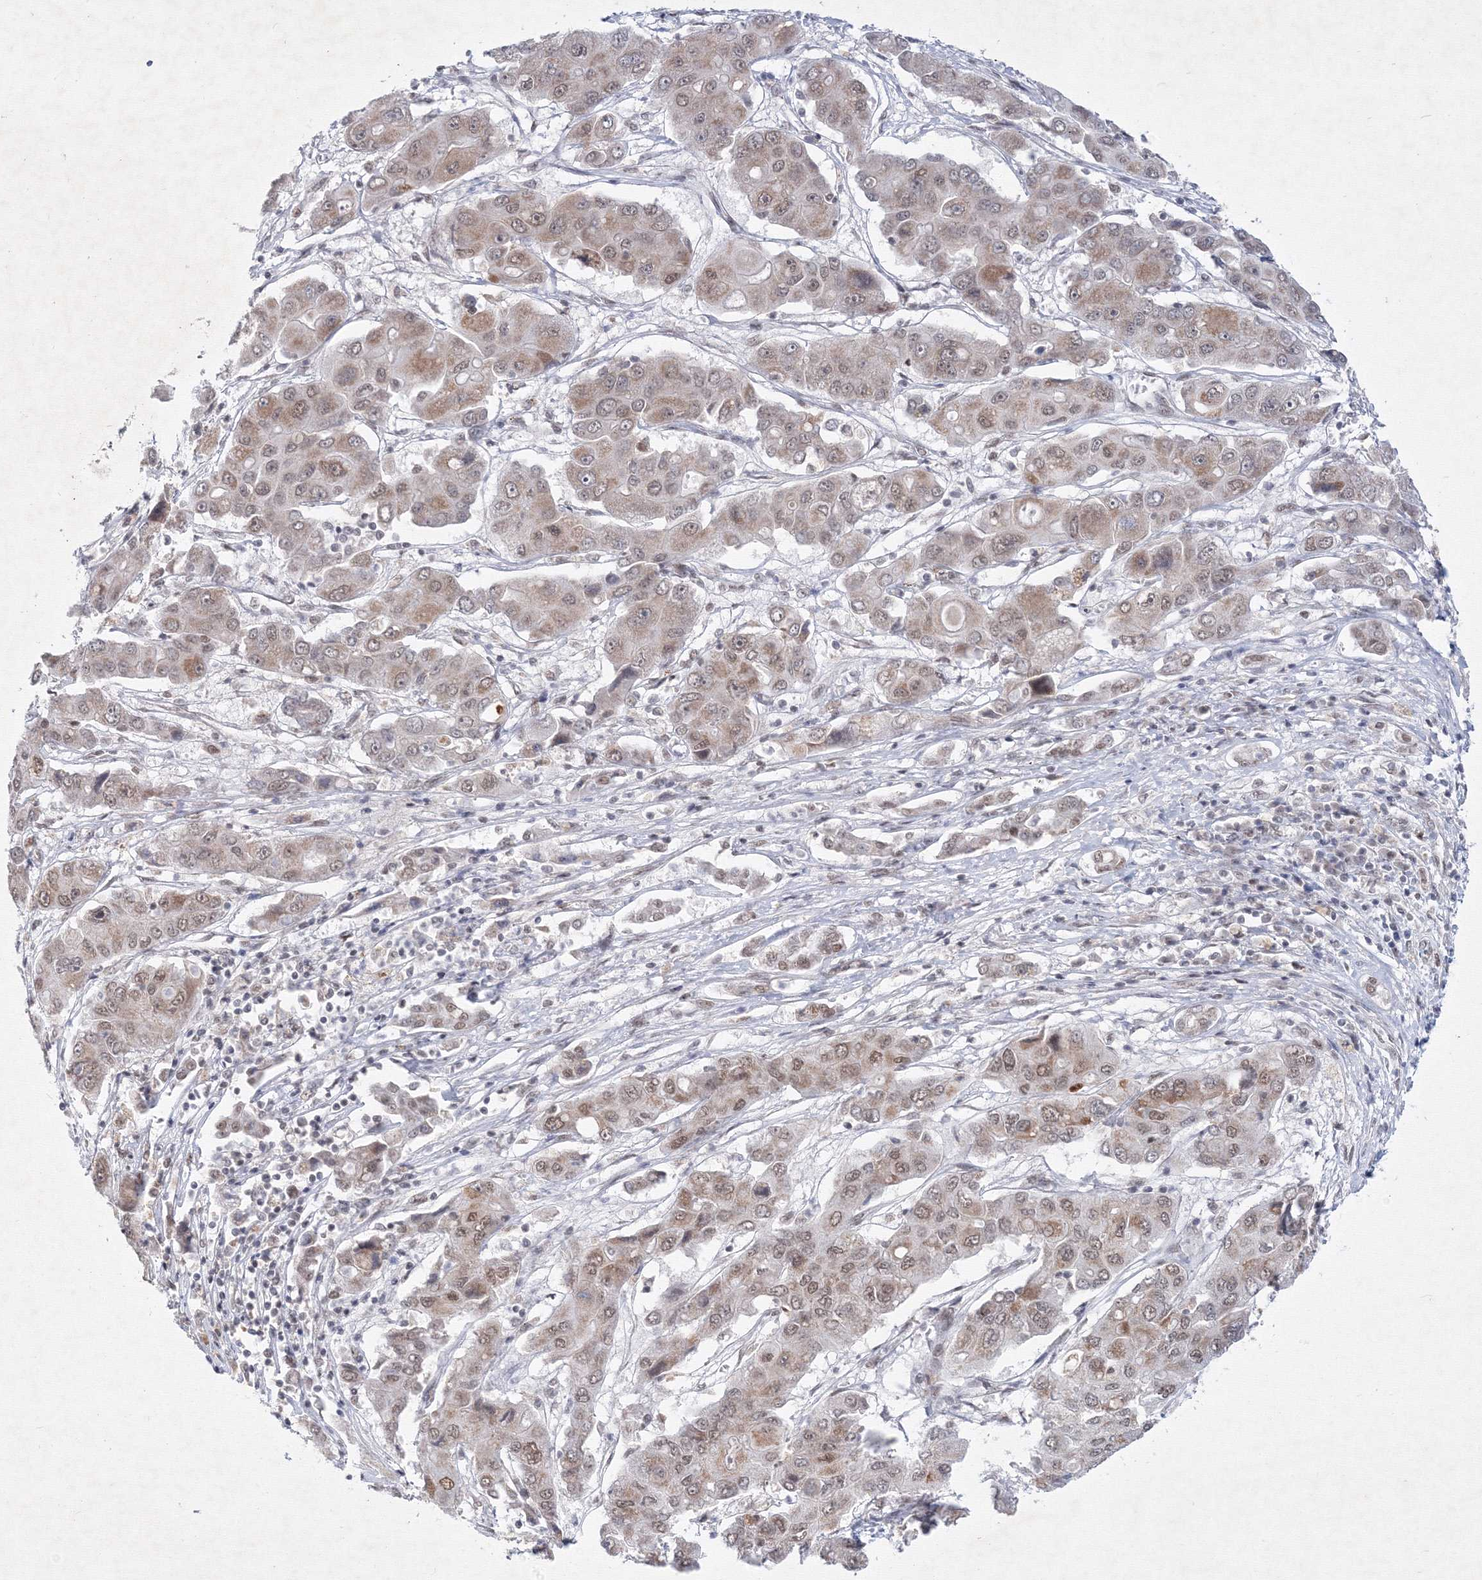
{"staining": {"intensity": "weak", "quantity": ">75%", "location": "cytoplasmic/membranous,nuclear"}, "tissue": "liver cancer", "cell_type": "Tumor cells", "image_type": "cancer", "snomed": [{"axis": "morphology", "description": "Cholangiocarcinoma"}, {"axis": "topography", "description": "Liver"}], "caption": "Protein analysis of liver cancer tissue reveals weak cytoplasmic/membranous and nuclear staining in about >75% of tumor cells. (DAB (3,3'-diaminobenzidine) = brown stain, brightfield microscopy at high magnification).", "gene": "SF3B6", "patient": {"sex": "male", "age": 67}}